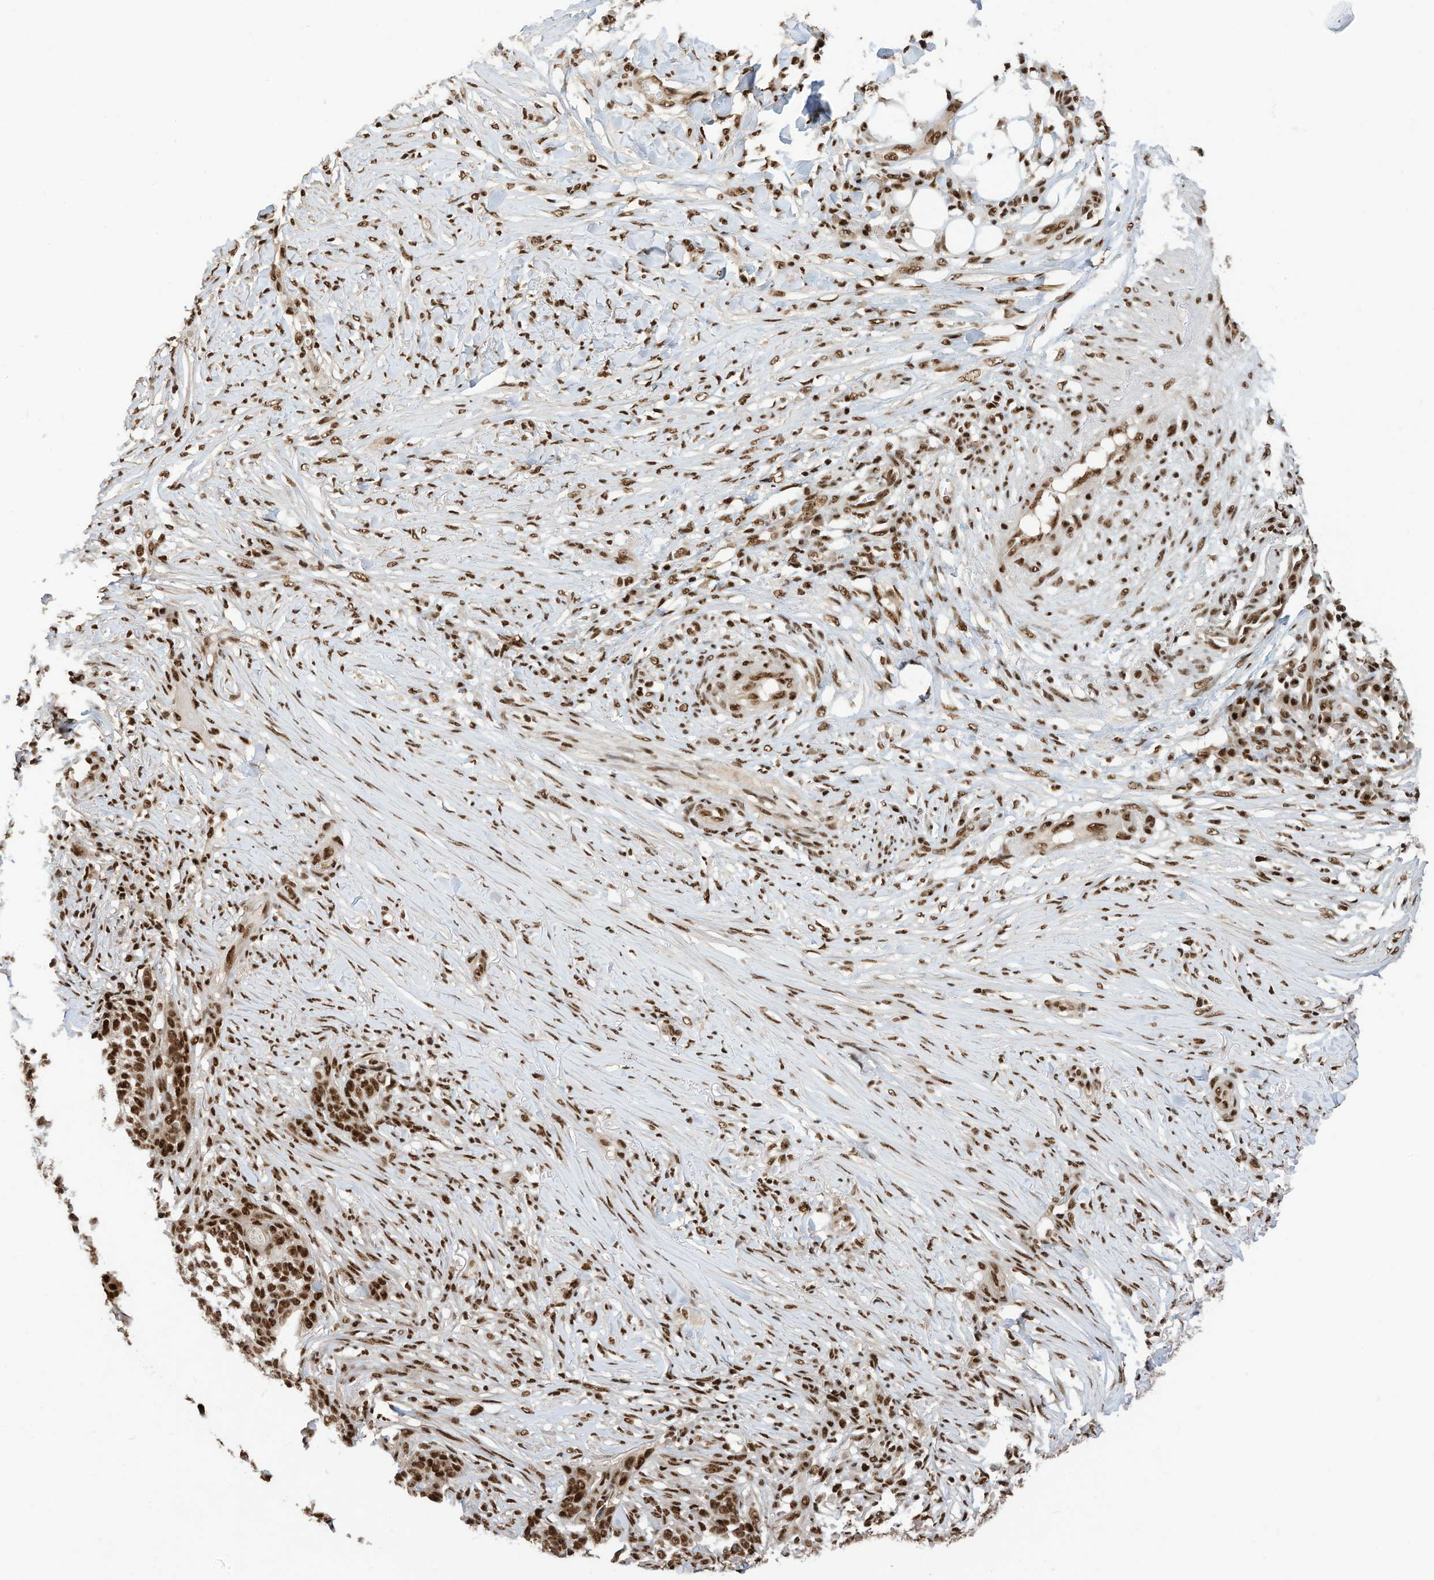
{"staining": {"intensity": "strong", "quantity": ">75%", "location": "nuclear"}, "tissue": "skin cancer", "cell_type": "Tumor cells", "image_type": "cancer", "snomed": [{"axis": "morphology", "description": "Basal cell carcinoma"}, {"axis": "topography", "description": "Skin"}], "caption": "Protein expression analysis of skin basal cell carcinoma demonstrates strong nuclear staining in about >75% of tumor cells.", "gene": "SF3A3", "patient": {"sex": "male", "age": 85}}